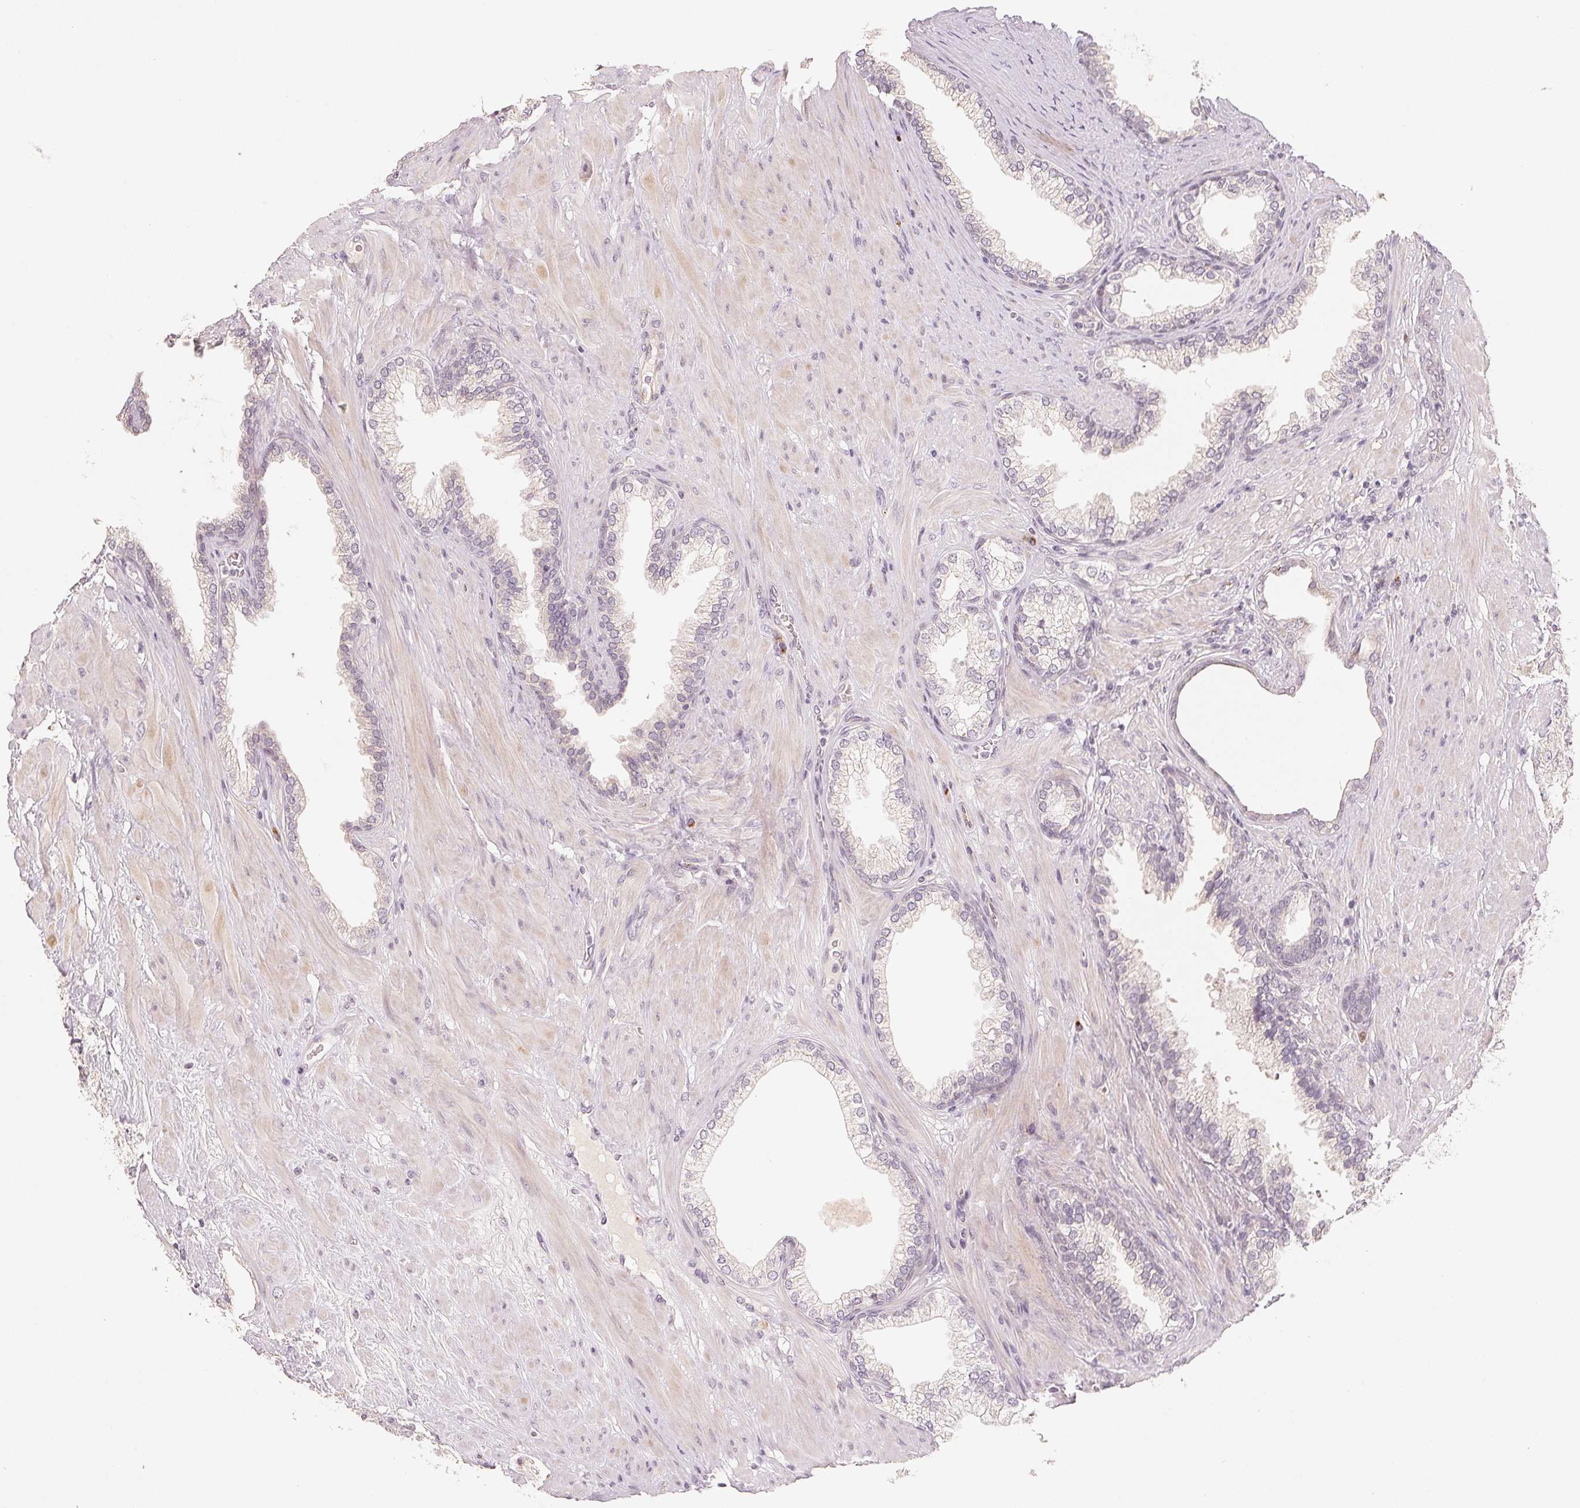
{"staining": {"intensity": "negative", "quantity": "none", "location": "none"}, "tissue": "prostate cancer", "cell_type": "Tumor cells", "image_type": "cancer", "snomed": [{"axis": "morphology", "description": "Adenocarcinoma, High grade"}, {"axis": "topography", "description": "Prostate"}], "caption": "A histopathology image of prostate adenocarcinoma (high-grade) stained for a protein exhibits no brown staining in tumor cells.", "gene": "TMSB15B", "patient": {"sex": "male", "age": 68}}